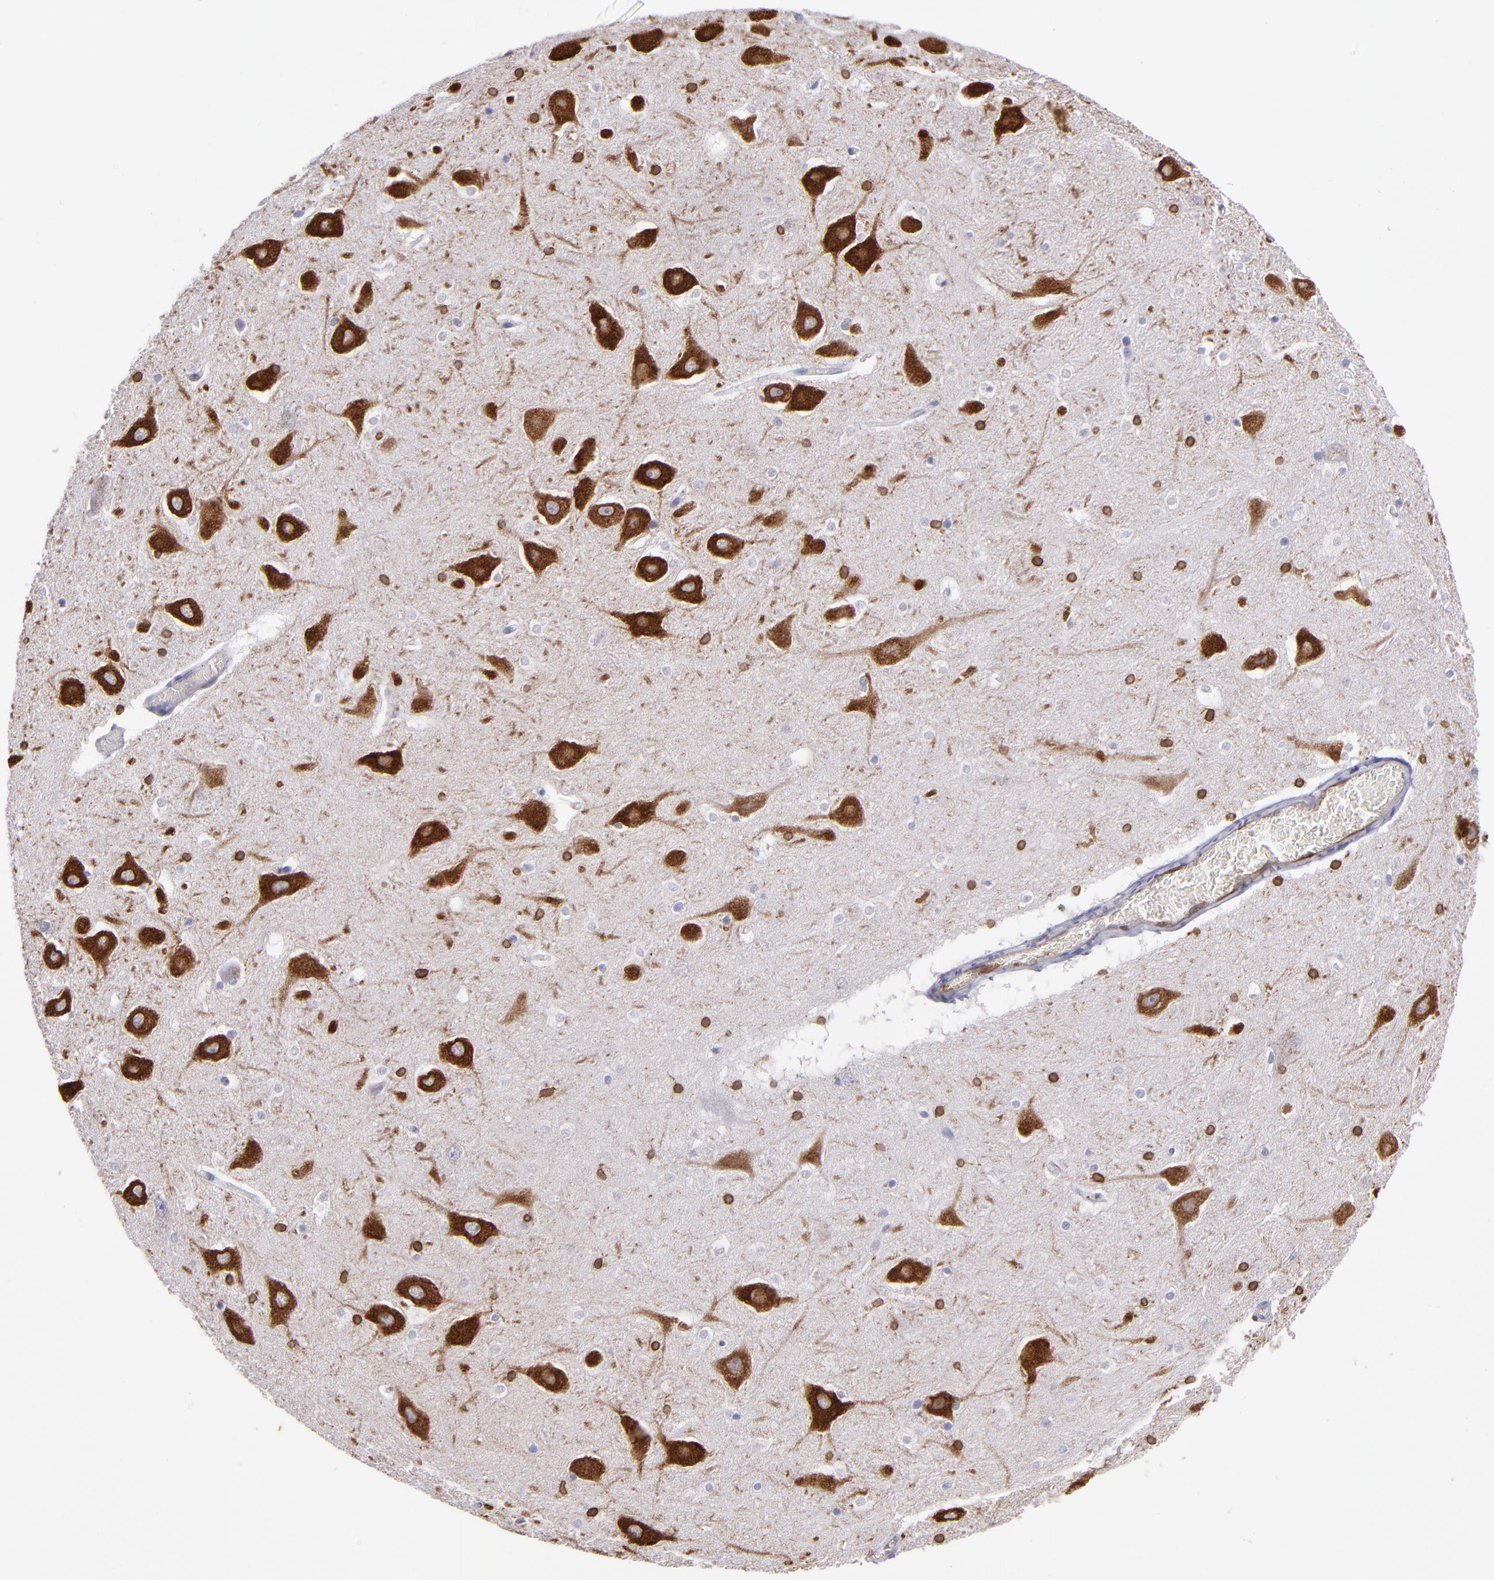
{"staining": {"intensity": "moderate", "quantity": "<25%", "location": "cytoplasmic/membranous,nuclear"}, "tissue": "hippocampus", "cell_type": "Glial cells", "image_type": "normal", "snomed": [{"axis": "morphology", "description": "Normal tissue, NOS"}, {"axis": "topography", "description": "Hippocampus"}], "caption": "Hippocampus stained with a brown dye displays moderate cytoplasmic/membranous,nuclear positive positivity in approximately <25% of glial cells.", "gene": "PTGS1", "patient": {"sex": "male", "age": 45}}